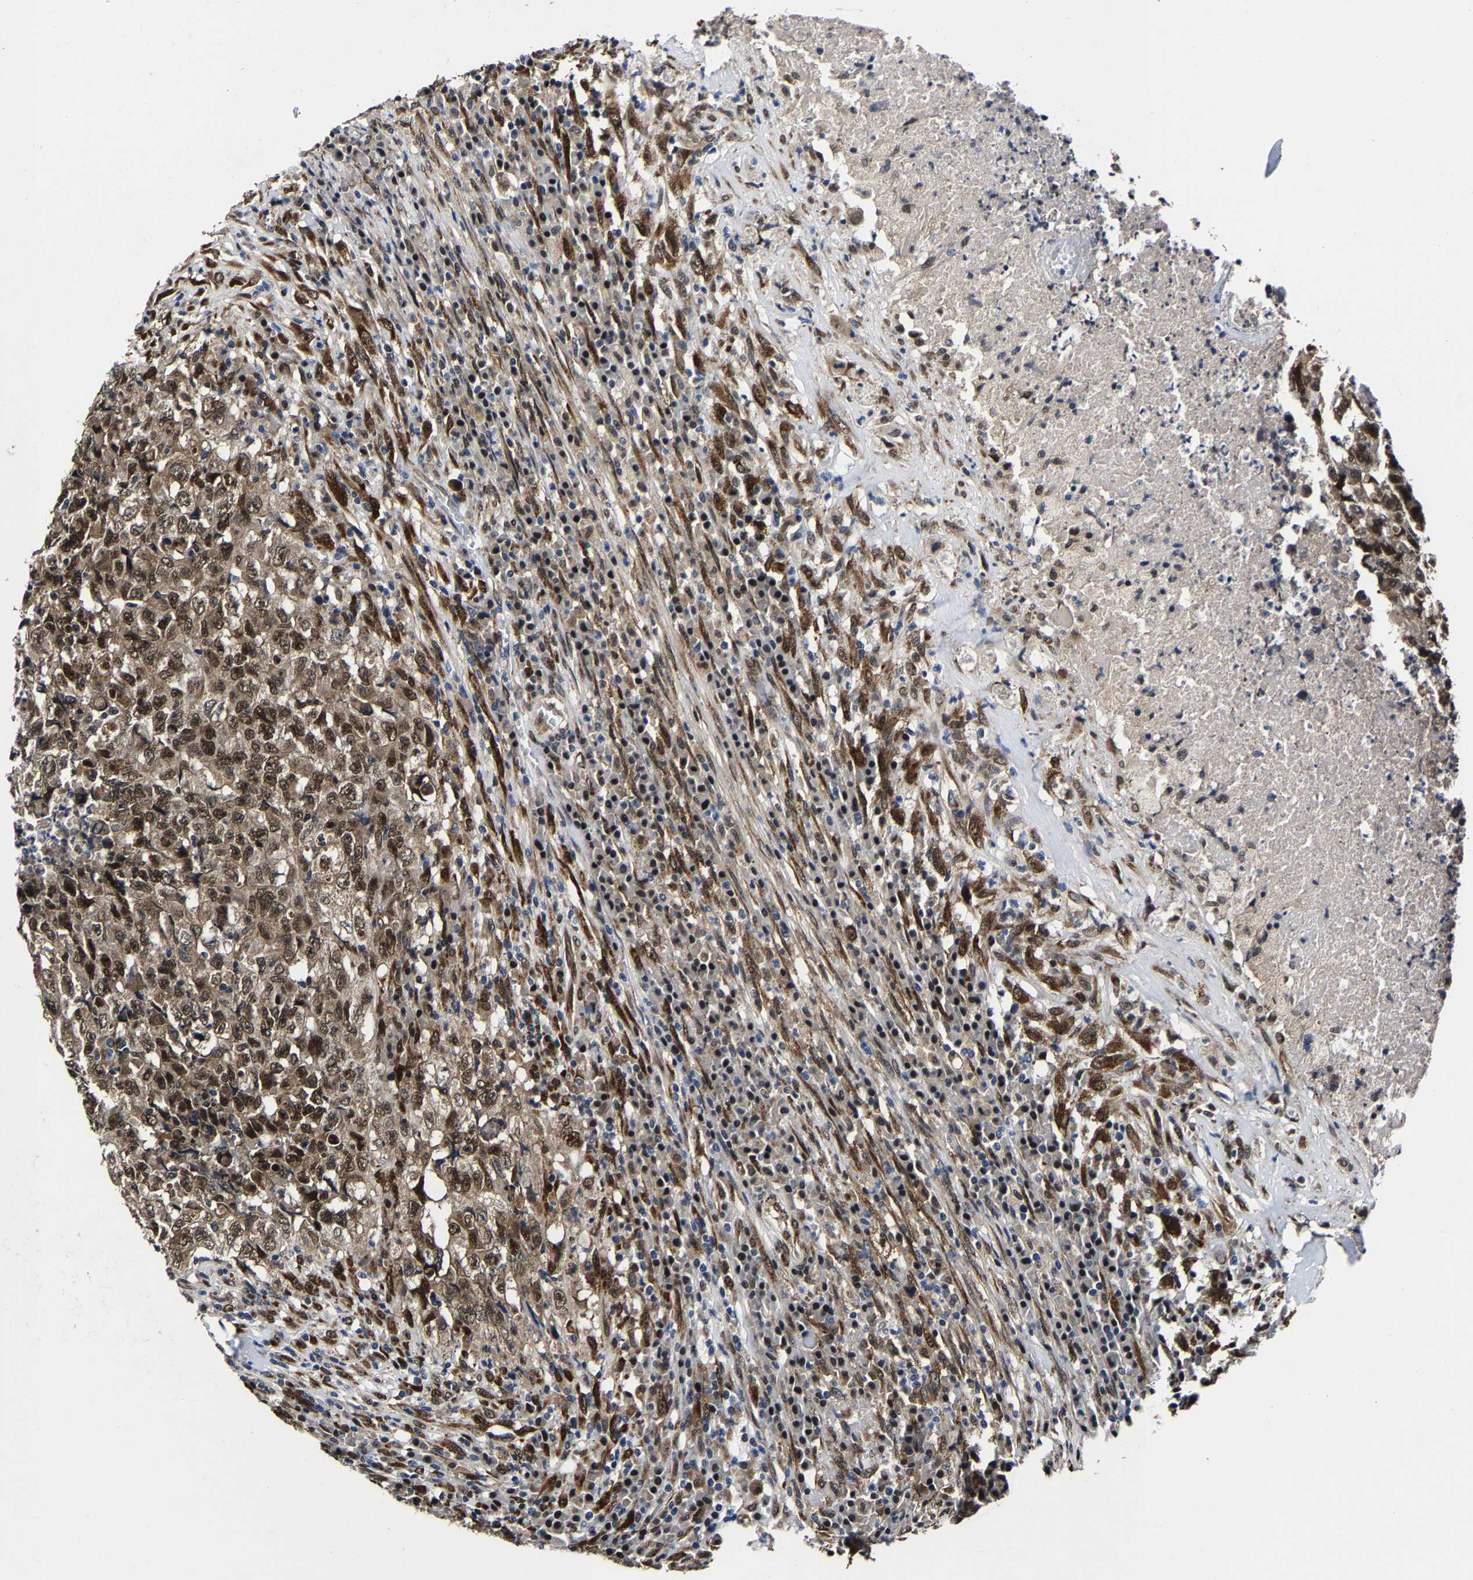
{"staining": {"intensity": "strong", "quantity": ">75%", "location": "cytoplasmic/membranous,nuclear"}, "tissue": "testis cancer", "cell_type": "Tumor cells", "image_type": "cancer", "snomed": [{"axis": "morphology", "description": "Necrosis, NOS"}, {"axis": "morphology", "description": "Carcinoma, Embryonal, NOS"}, {"axis": "topography", "description": "Testis"}], "caption": "This image shows immunohistochemistry staining of testis cancer (embryonal carcinoma), with high strong cytoplasmic/membranous and nuclear positivity in approximately >75% of tumor cells.", "gene": "METTL1", "patient": {"sex": "male", "age": 19}}